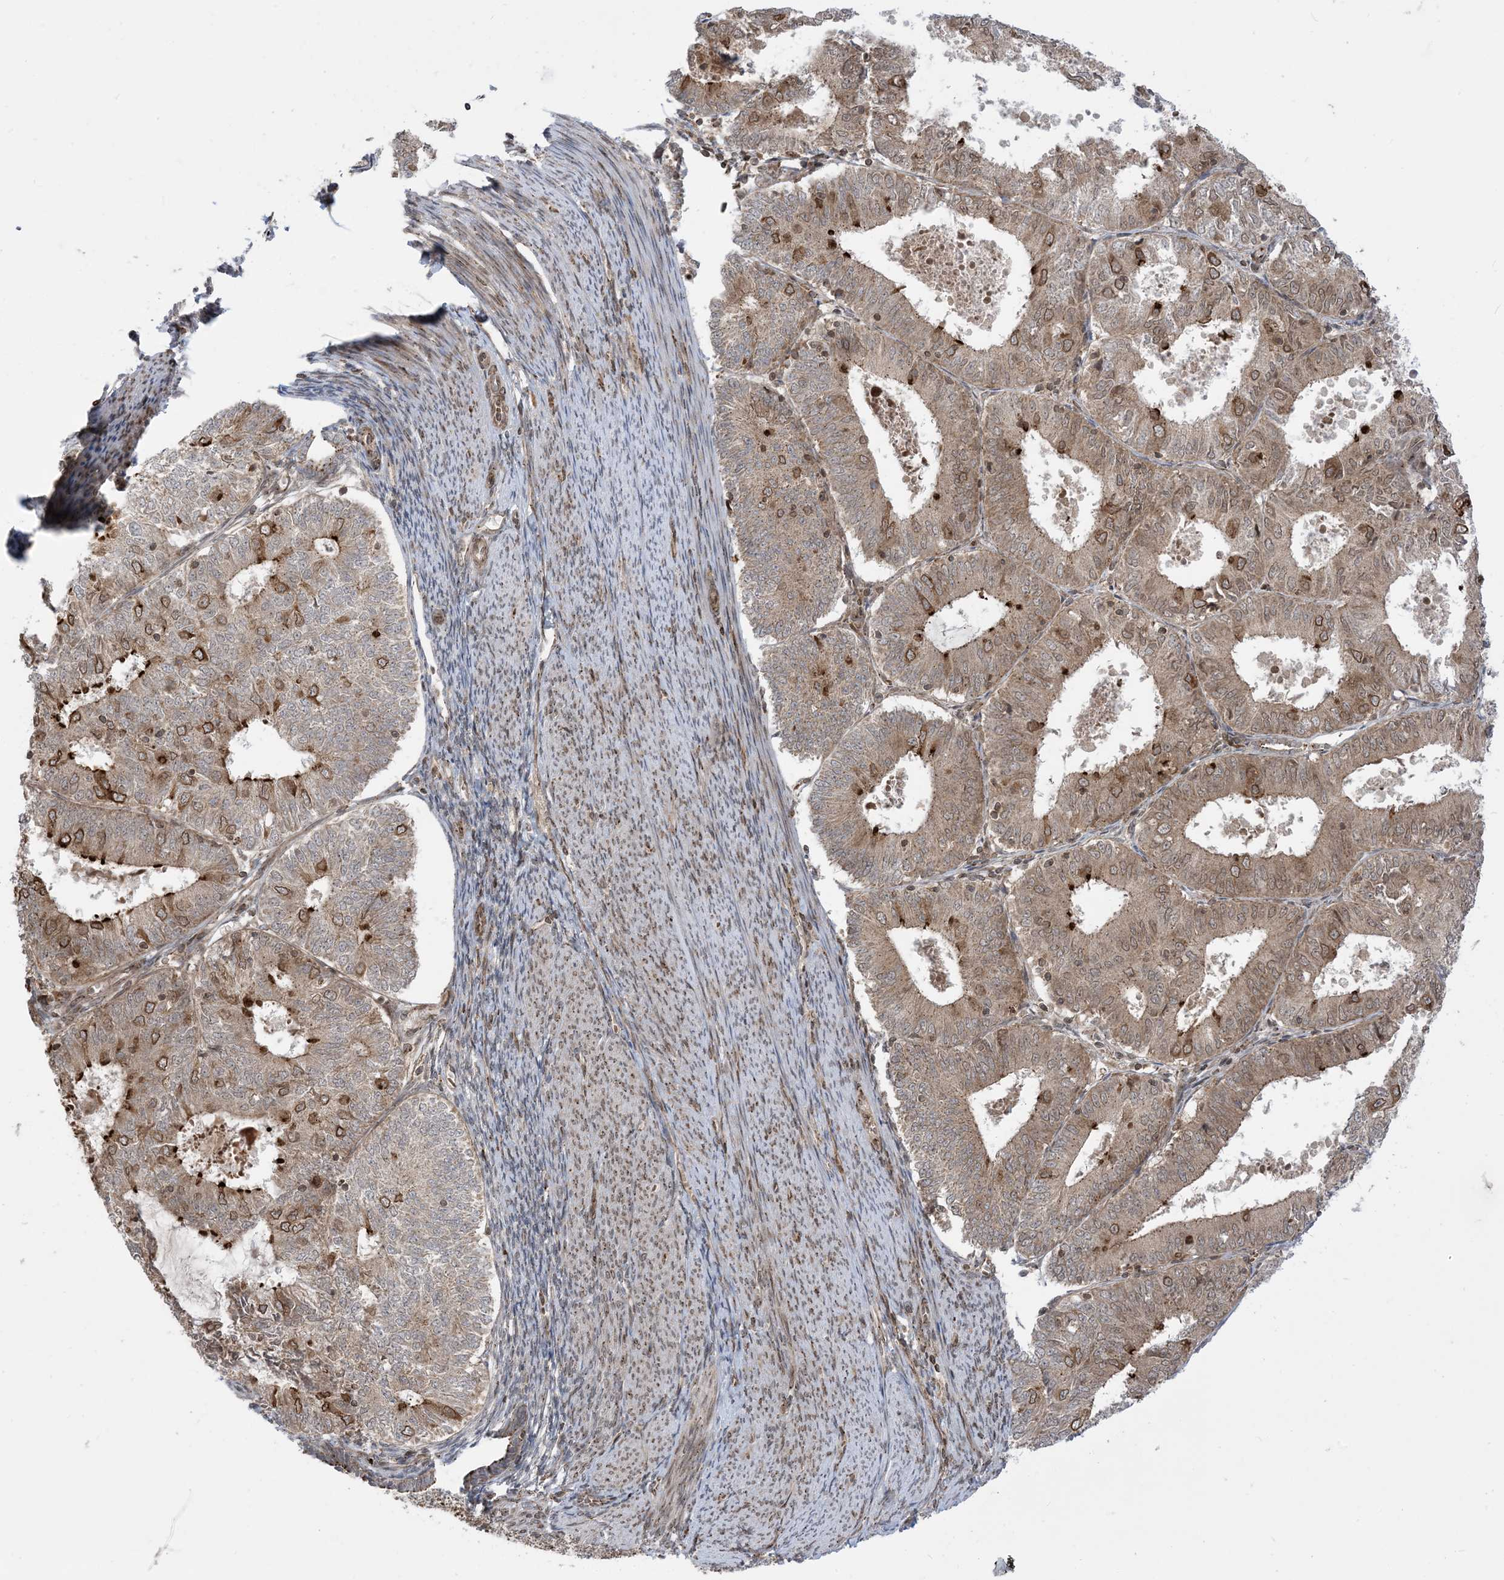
{"staining": {"intensity": "strong", "quantity": "25%-75%", "location": "cytoplasmic/membranous"}, "tissue": "endometrial cancer", "cell_type": "Tumor cells", "image_type": "cancer", "snomed": [{"axis": "morphology", "description": "Adenocarcinoma, NOS"}, {"axis": "topography", "description": "Endometrium"}], "caption": "Endometrial cancer (adenocarcinoma) stained for a protein exhibits strong cytoplasmic/membranous positivity in tumor cells.", "gene": "CASP4", "patient": {"sex": "female", "age": 57}}